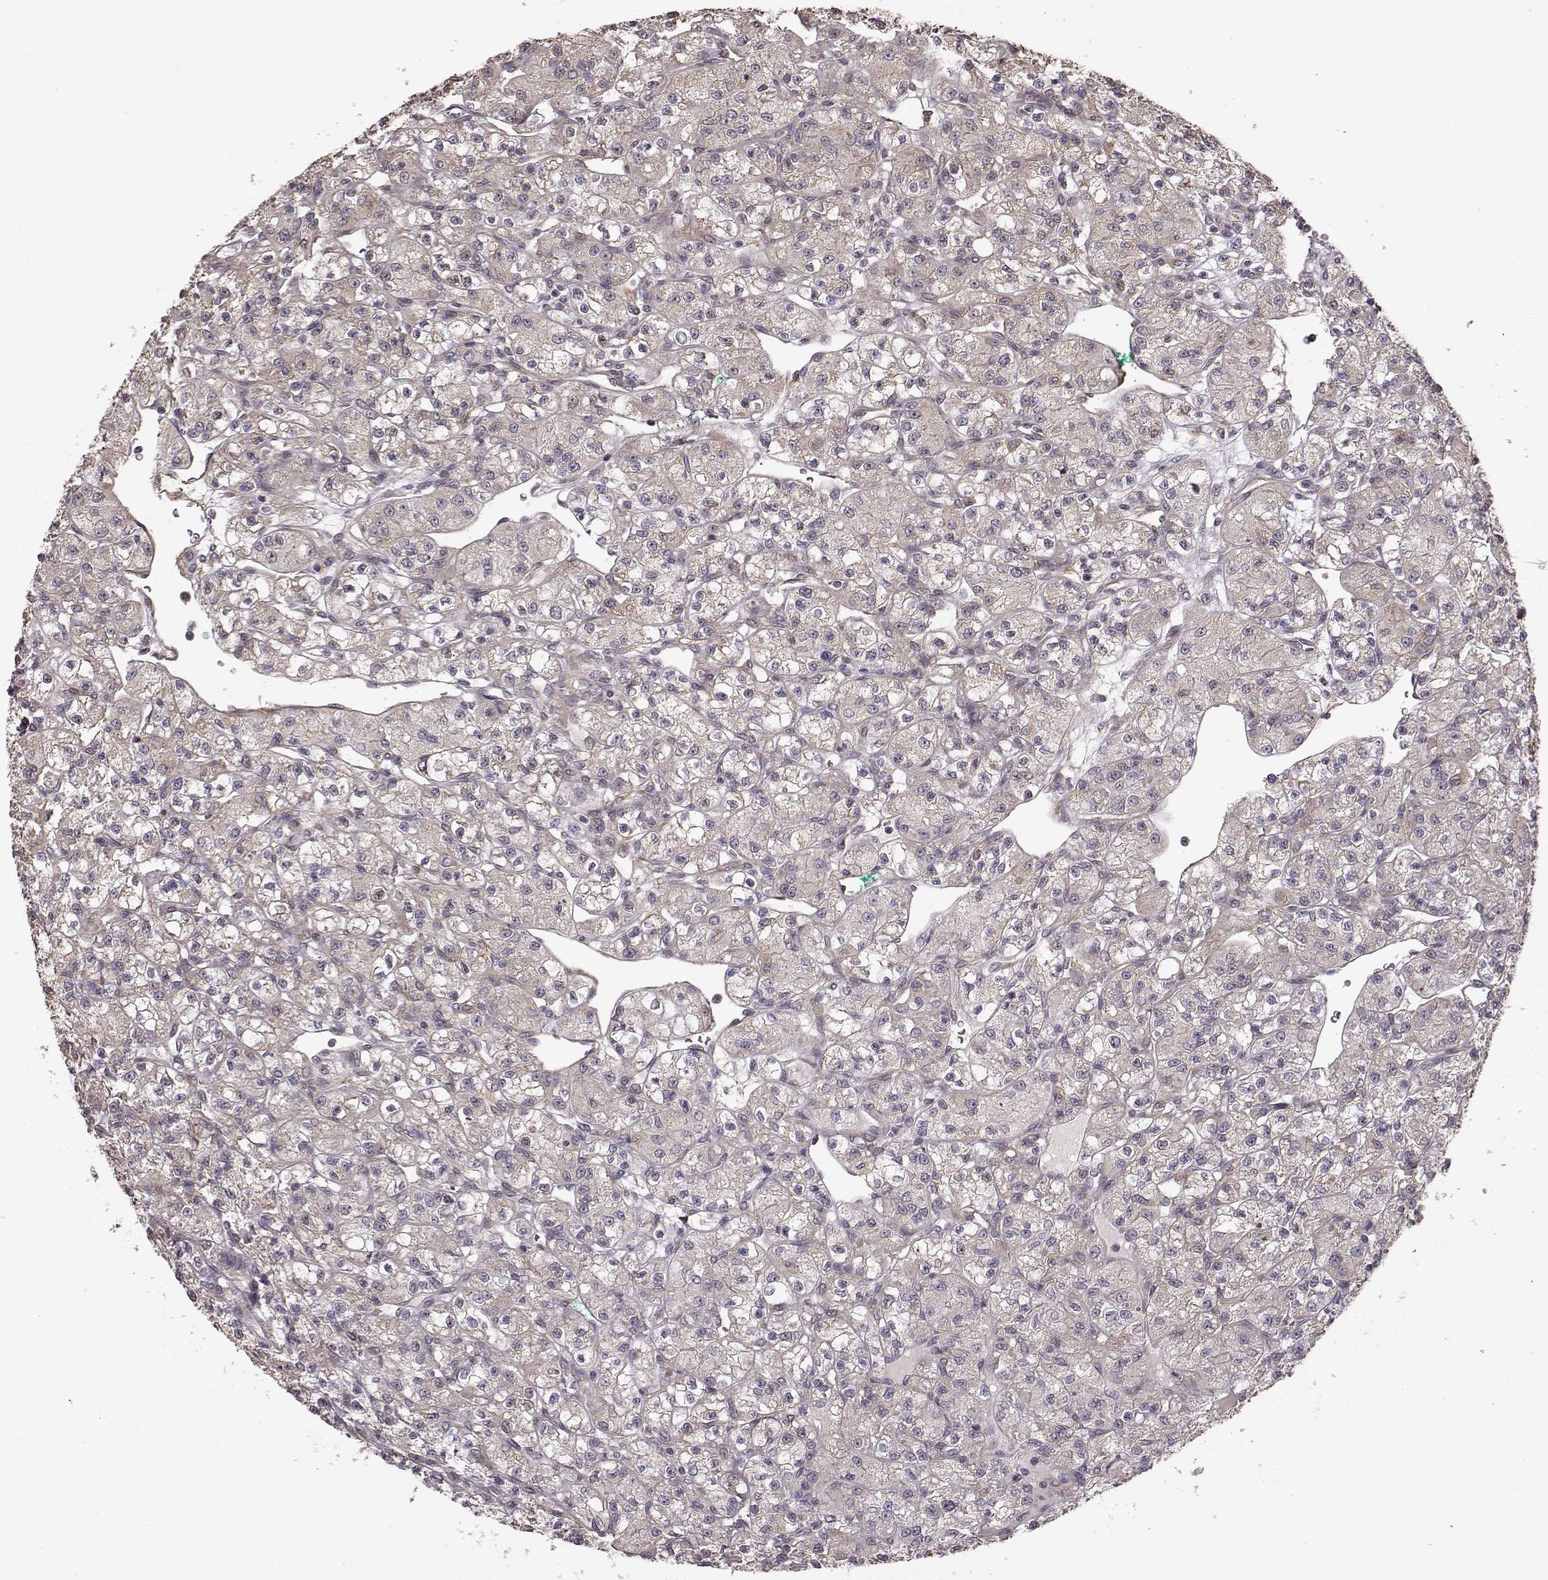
{"staining": {"intensity": "weak", "quantity": "<25%", "location": "cytoplasmic/membranous"}, "tissue": "renal cancer", "cell_type": "Tumor cells", "image_type": "cancer", "snomed": [{"axis": "morphology", "description": "Adenocarcinoma, NOS"}, {"axis": "topography", "description": "Kidney"}], "caption": "Immunohistochemistry photomicrograph of neoplastic tissue: human adenocarcinoma (renal) stained with DAB (3,3'-diaminobenzidine) shows no significant protein positivity in tumor cells.", "gene": "BACH2", "patient": {"sex": "female", "age": 70}}